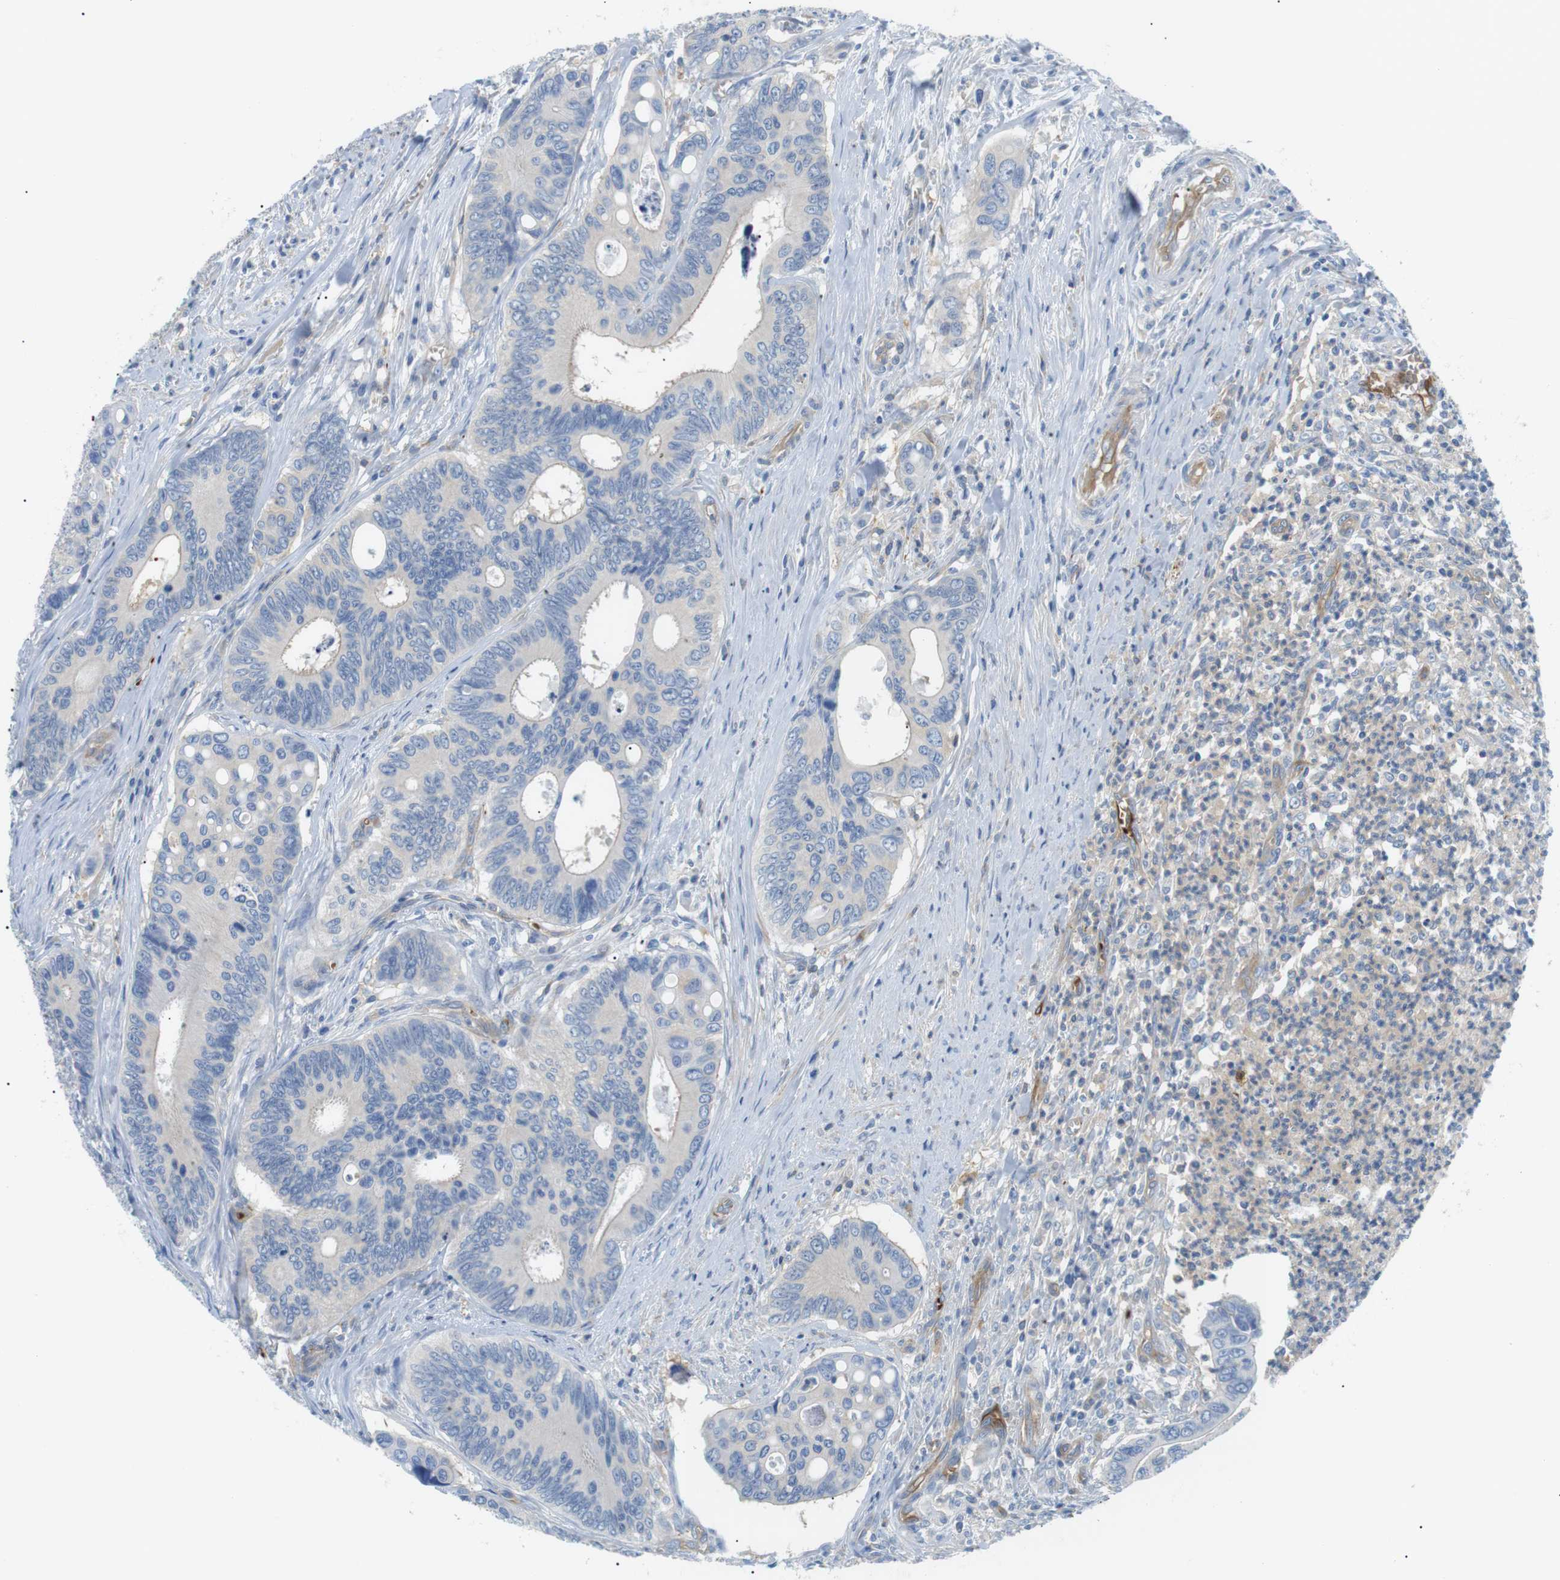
{"staining": {"intensity": "negative", "quantity": "none", "location": "none"}, "tissue": "colorectal cancer", "cell_type": "Tumor cells", "image_type": "cancer", "snomed": [{"axis": "morphology", "description": "Inflammation, NOS"}, {"axis": "morphology", "description": "Adenocarcinoma, NOS"}, {"axis": "topography", "description": "Colon"}], "caption": "Tumor cells show no significant positivity in colorectal adenocarcinoma. (Stains: DAB (3,3'-diaminobenzidine) IHC with hematoxylin counter stain, Microscopy: brightfield microscopy at high magnification).", "gene": "ADCY10", "patient": {"sex": "male", "age": 72}}